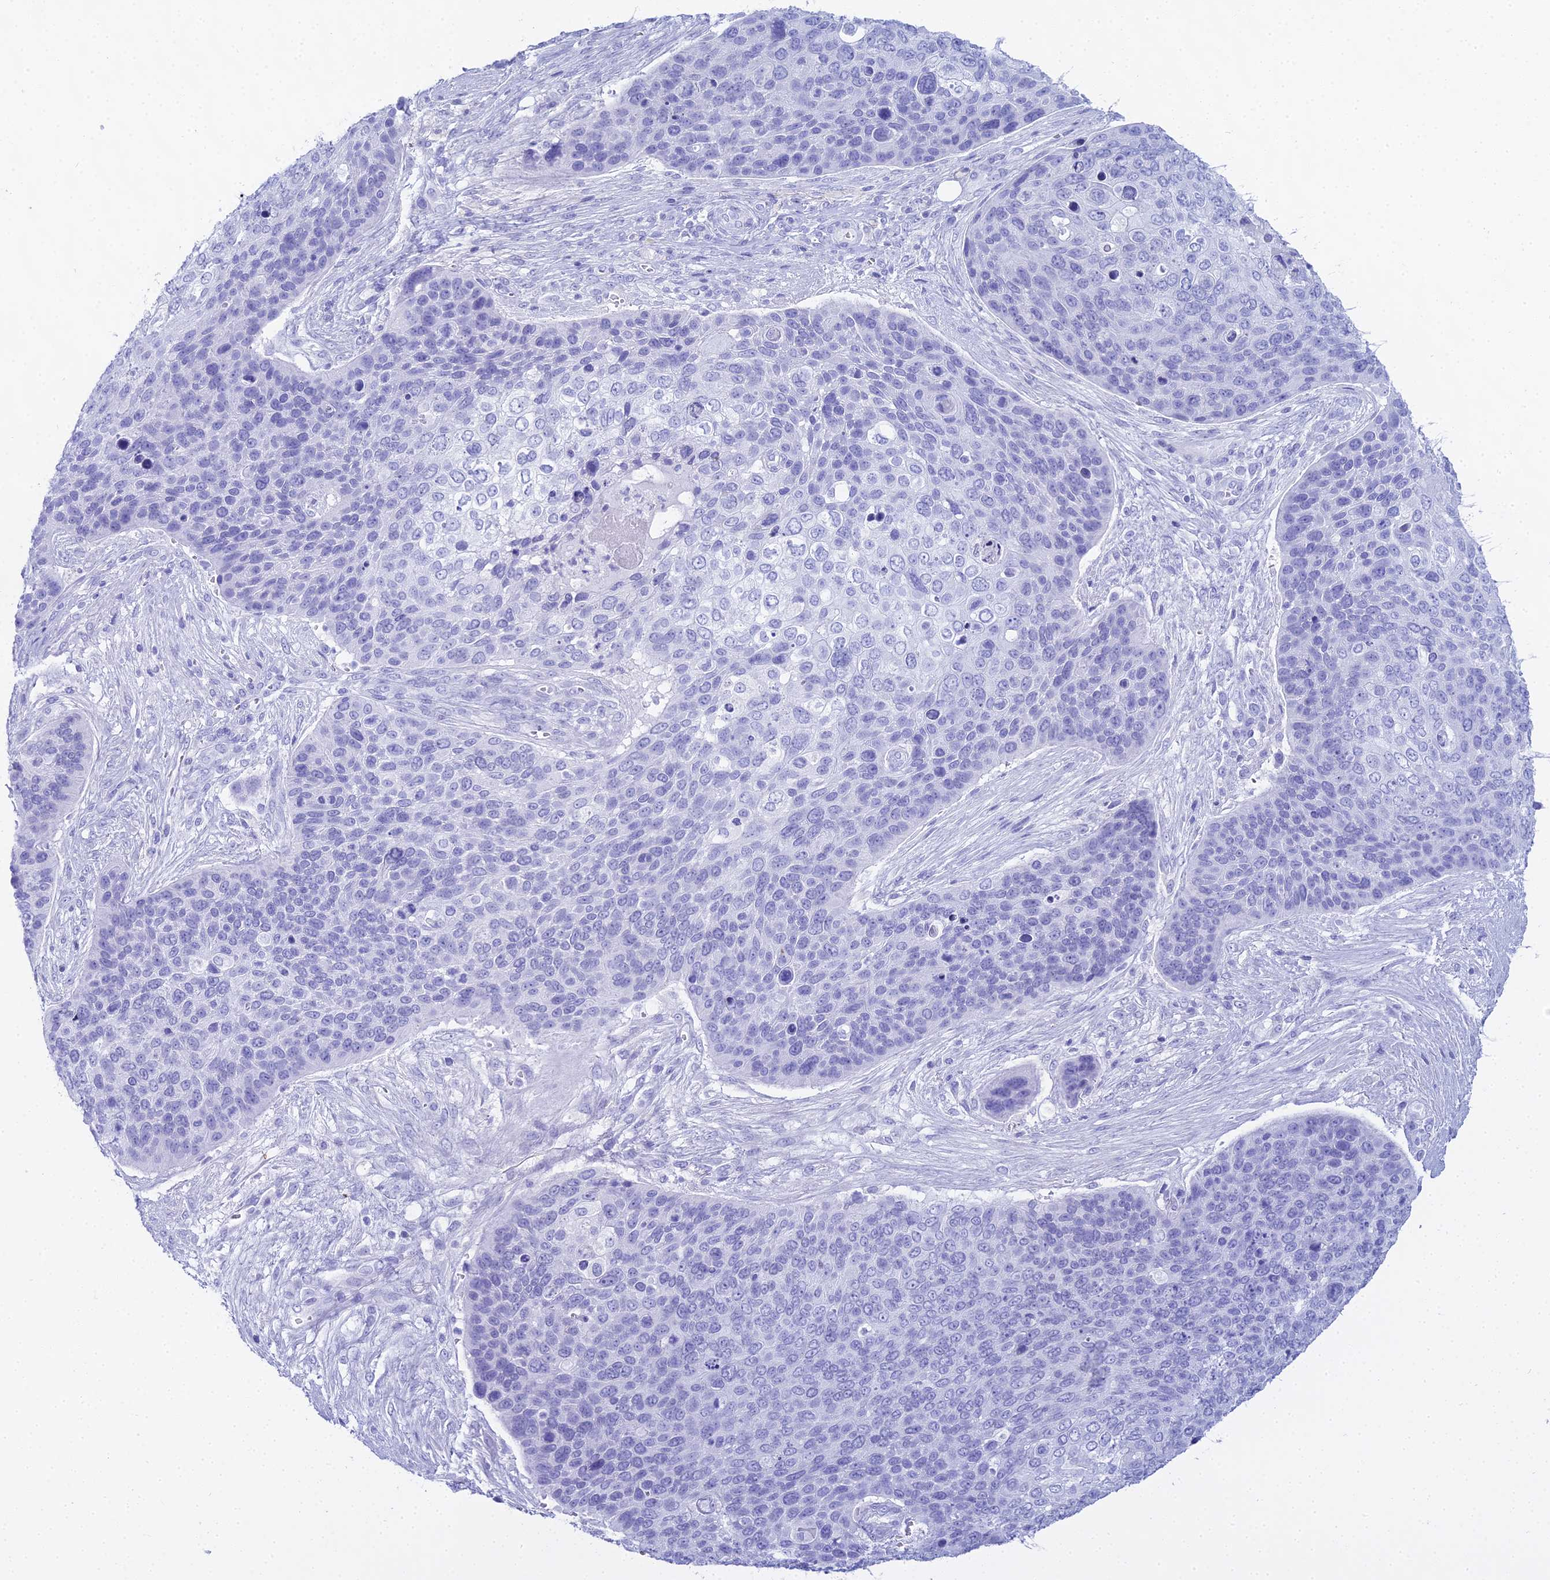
{"staining": {"intensity": "negative", "quantity": "none", "location": "none"}, "tissue": "skin cancer", "cell_type": "Tumor cells", "image_type": "cancer", "snomed": [{"axis": "morphology", "description": "Basal cell carcinoma"}, {"axis": "topography", "description": "Skin"}], "caption": "DAB immunohistochemical staining of skin cancer exhibits no significant staining in tumor cells.", "gene": "CGB2", "patient": {"sex": "female", "age": 74}}